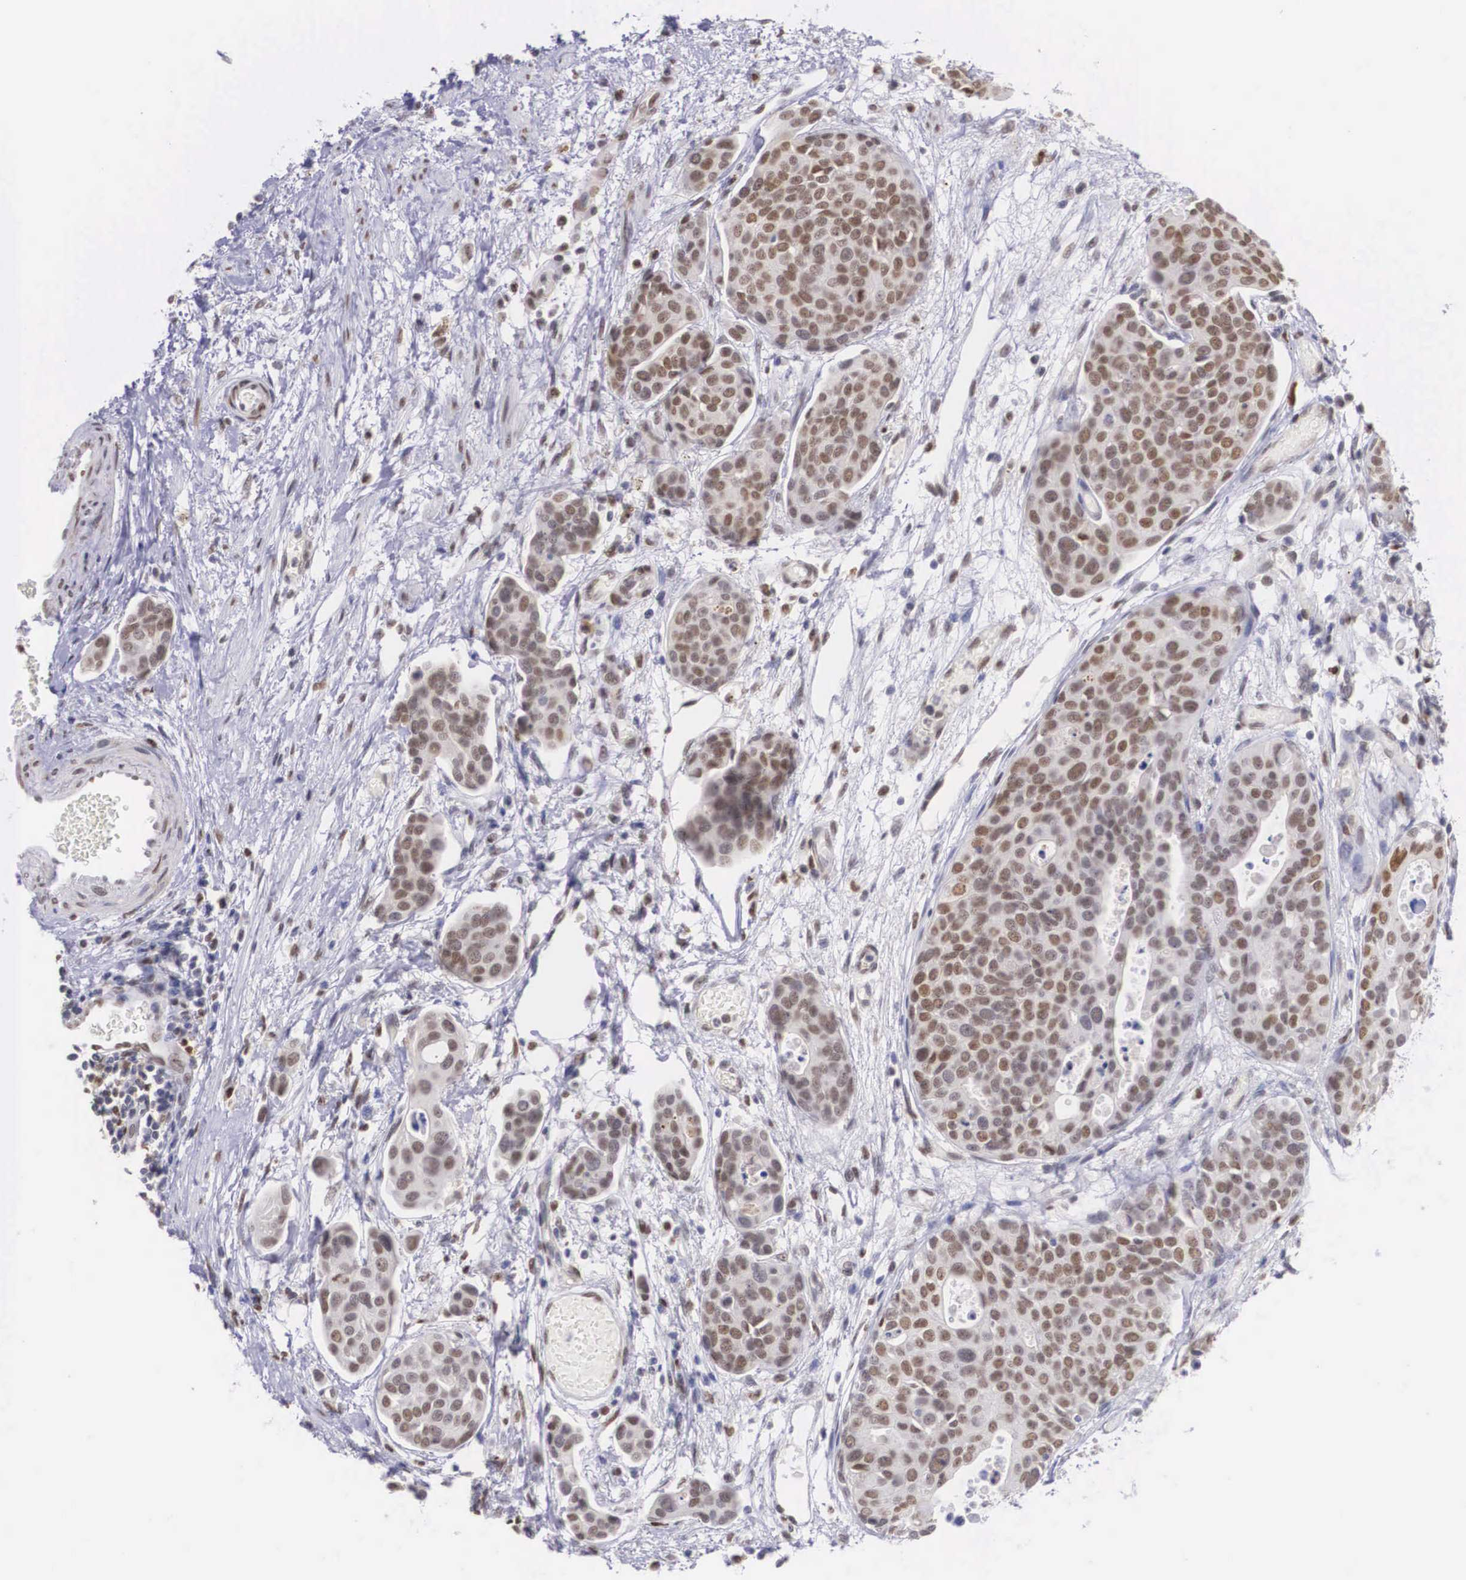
{"staining": {"intensity": "weak", "quantity": ">75%", "location": "nuclear"}, "tissue": "urothelial cancer", "cell_type": "Tumor cells", "image_type": "cancer", "snomed": [{"axis": "morphology", "description": "Urothelial carcinoma, High grade"}, {"axis": "topography", "description": "Urinary bladder"}], "caption": "Urothelial cancer stained for a protein shows weak nuclear positivity in tumor cells.", "gene": "ETV6", "patient": {"sex": "male", "age": 78}}